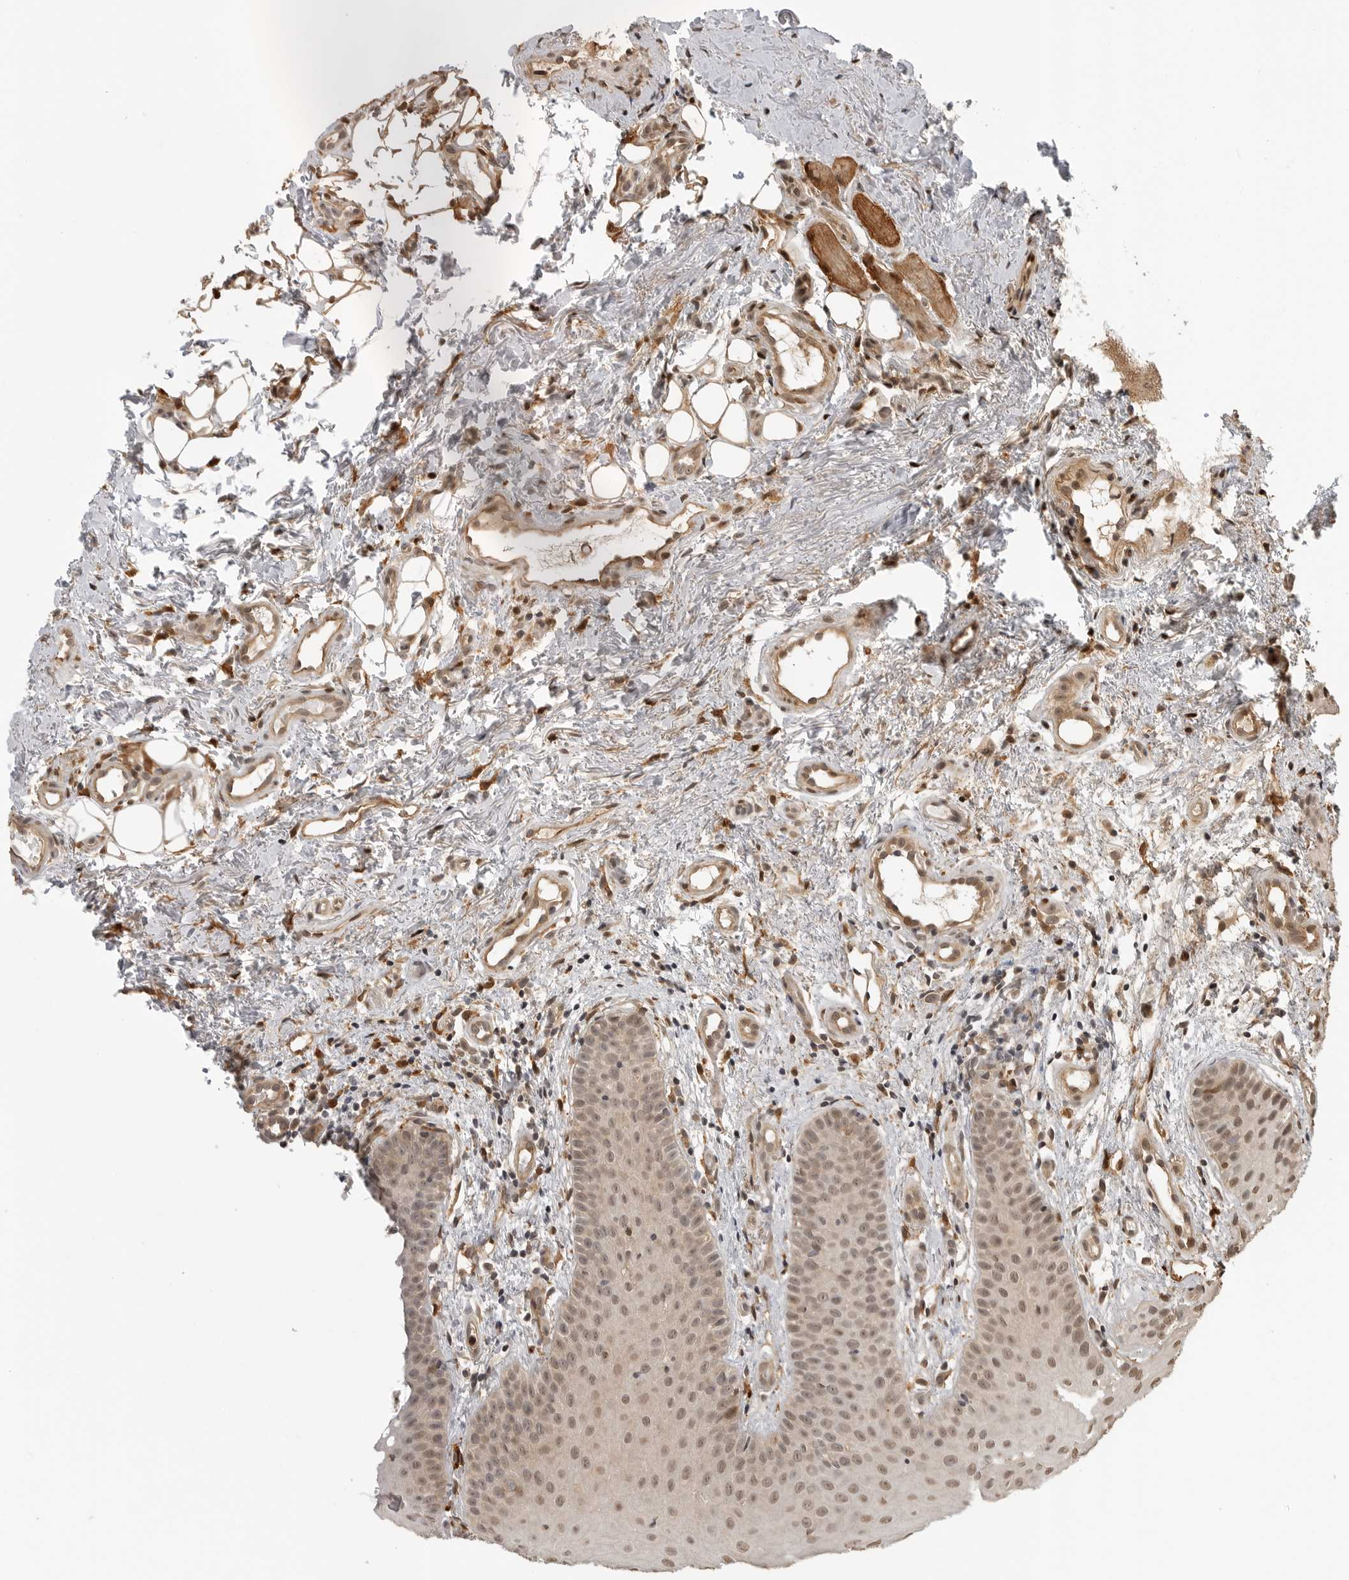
{"staining": {"intensity": "moderate", "quantity": "25%-75%", "location": "cytoplasmic/membranous,nuclear"}, "tissue": "oral mucosa", "cell_type": "Squamous epithelial cells", "image_type": "normal", "snomed": [{"axis": "morphology", "description": "Normal tissue, NOS"}, {"axis": "topography", "description": "Oral tissue"}], "caption": "This image demonstrates unremarkable oral mucosa stained with immunohistochemistry (IHC) to label a protein in brown. The cytoplasmic/membranous,nuclear of squamous epithelial cells show moderate positivity for the protein. Nuclei are counter-stained blue.", "gene": "BMP2K", "patient": {"sex": "male", "age": 60}}